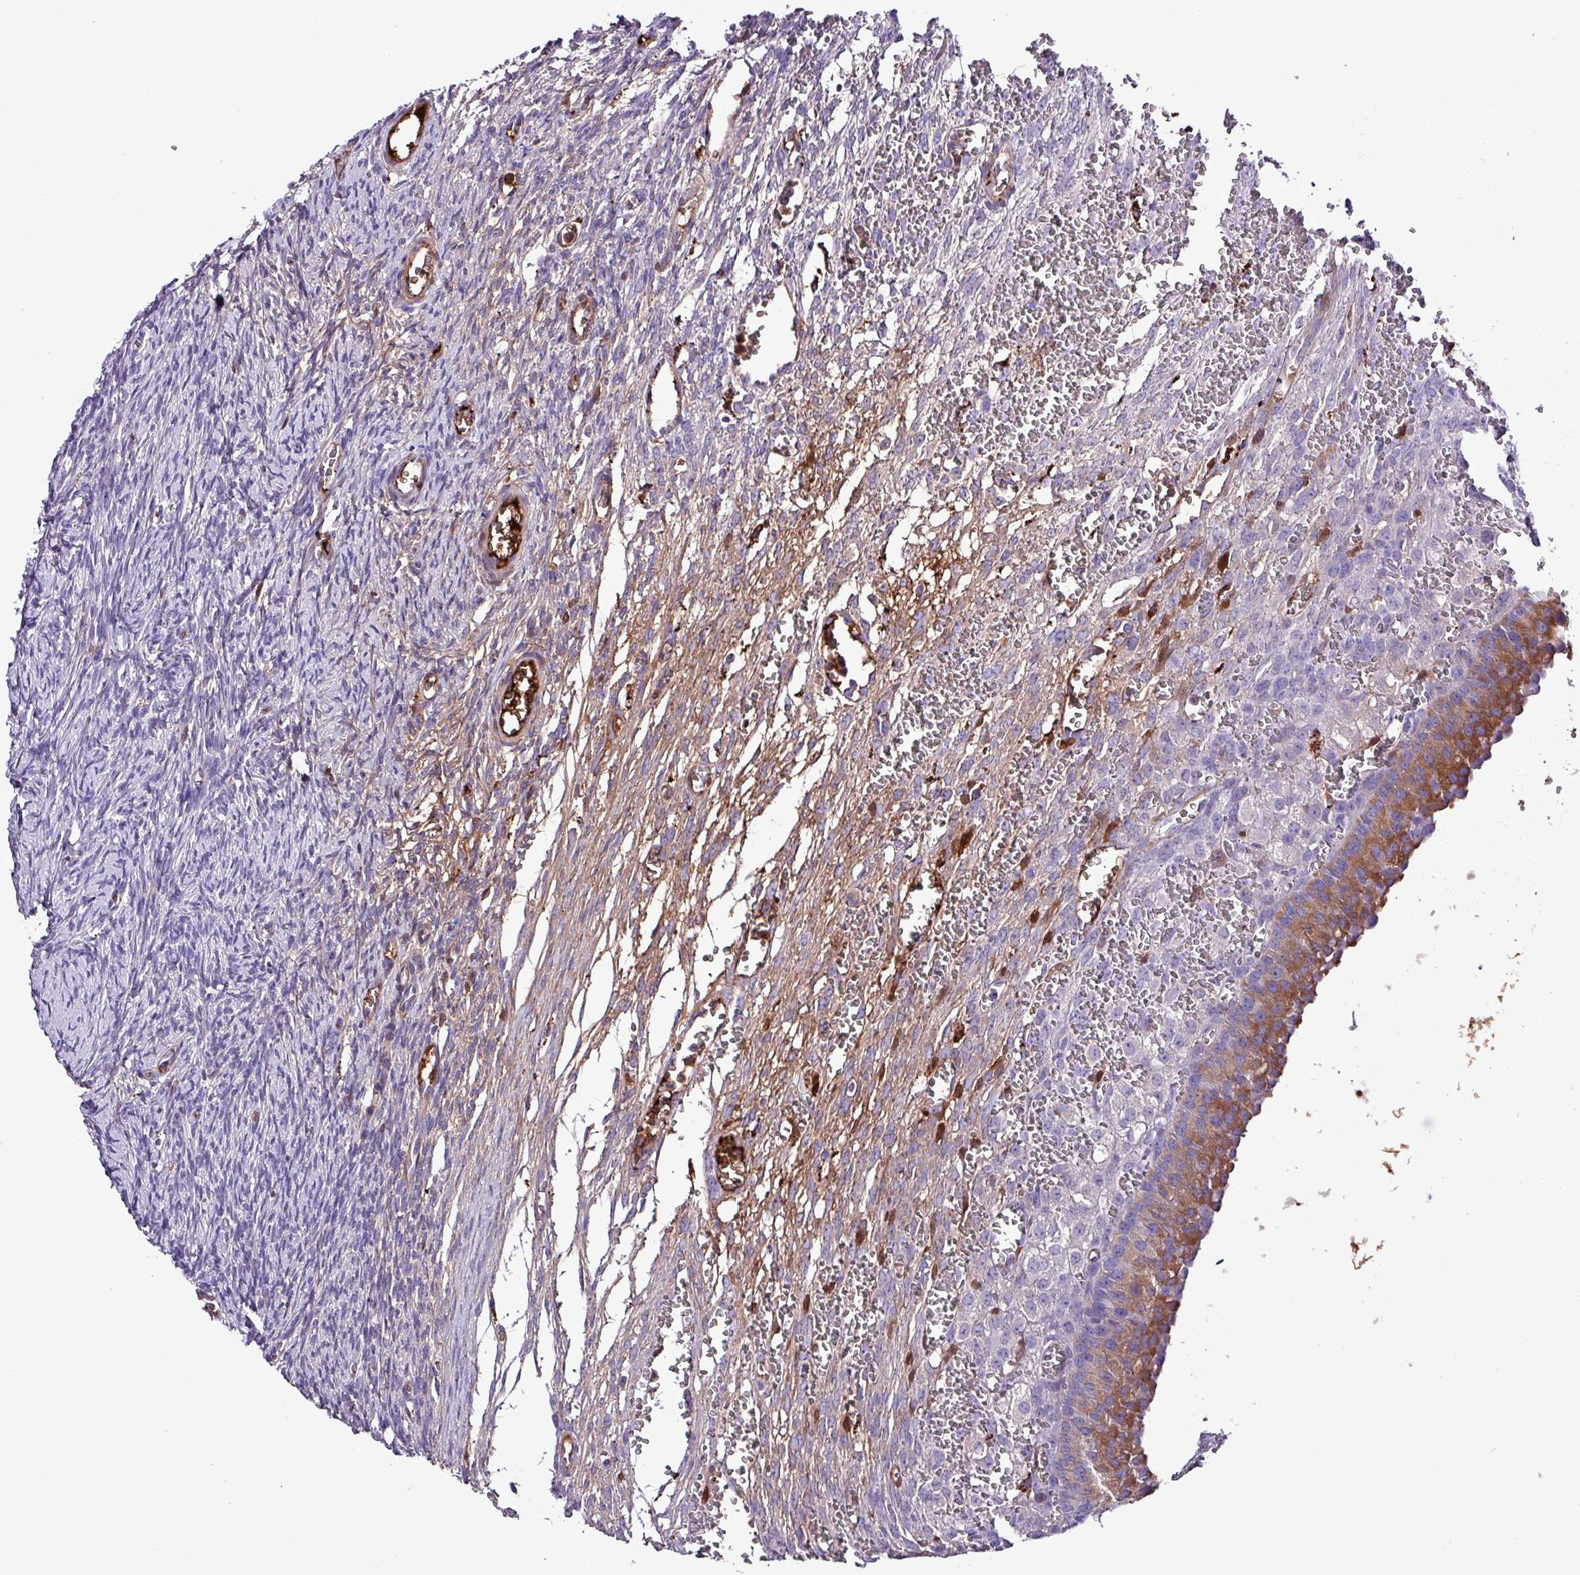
{"staining": {"intensity": "moderate", "quantity": ">75%", "location": "cytoplasmic/membranous"}, "tissue": "ovary", "cell_type": "Follicle cells", "image_type": "normal", "snomed": [{"axis": "morphology", "description": "Normal tissue, NOS"}, {"axis": "topography", "description": "Ovary"}], "caption": "This image displays immunohistochemistry staining of unremarkable human ovary, with medium moderate cytoplasmic/membranous staining in about >75% of follicle cells.", "gene": "HPR", "patient": {"sex": "female", "age": 39}}